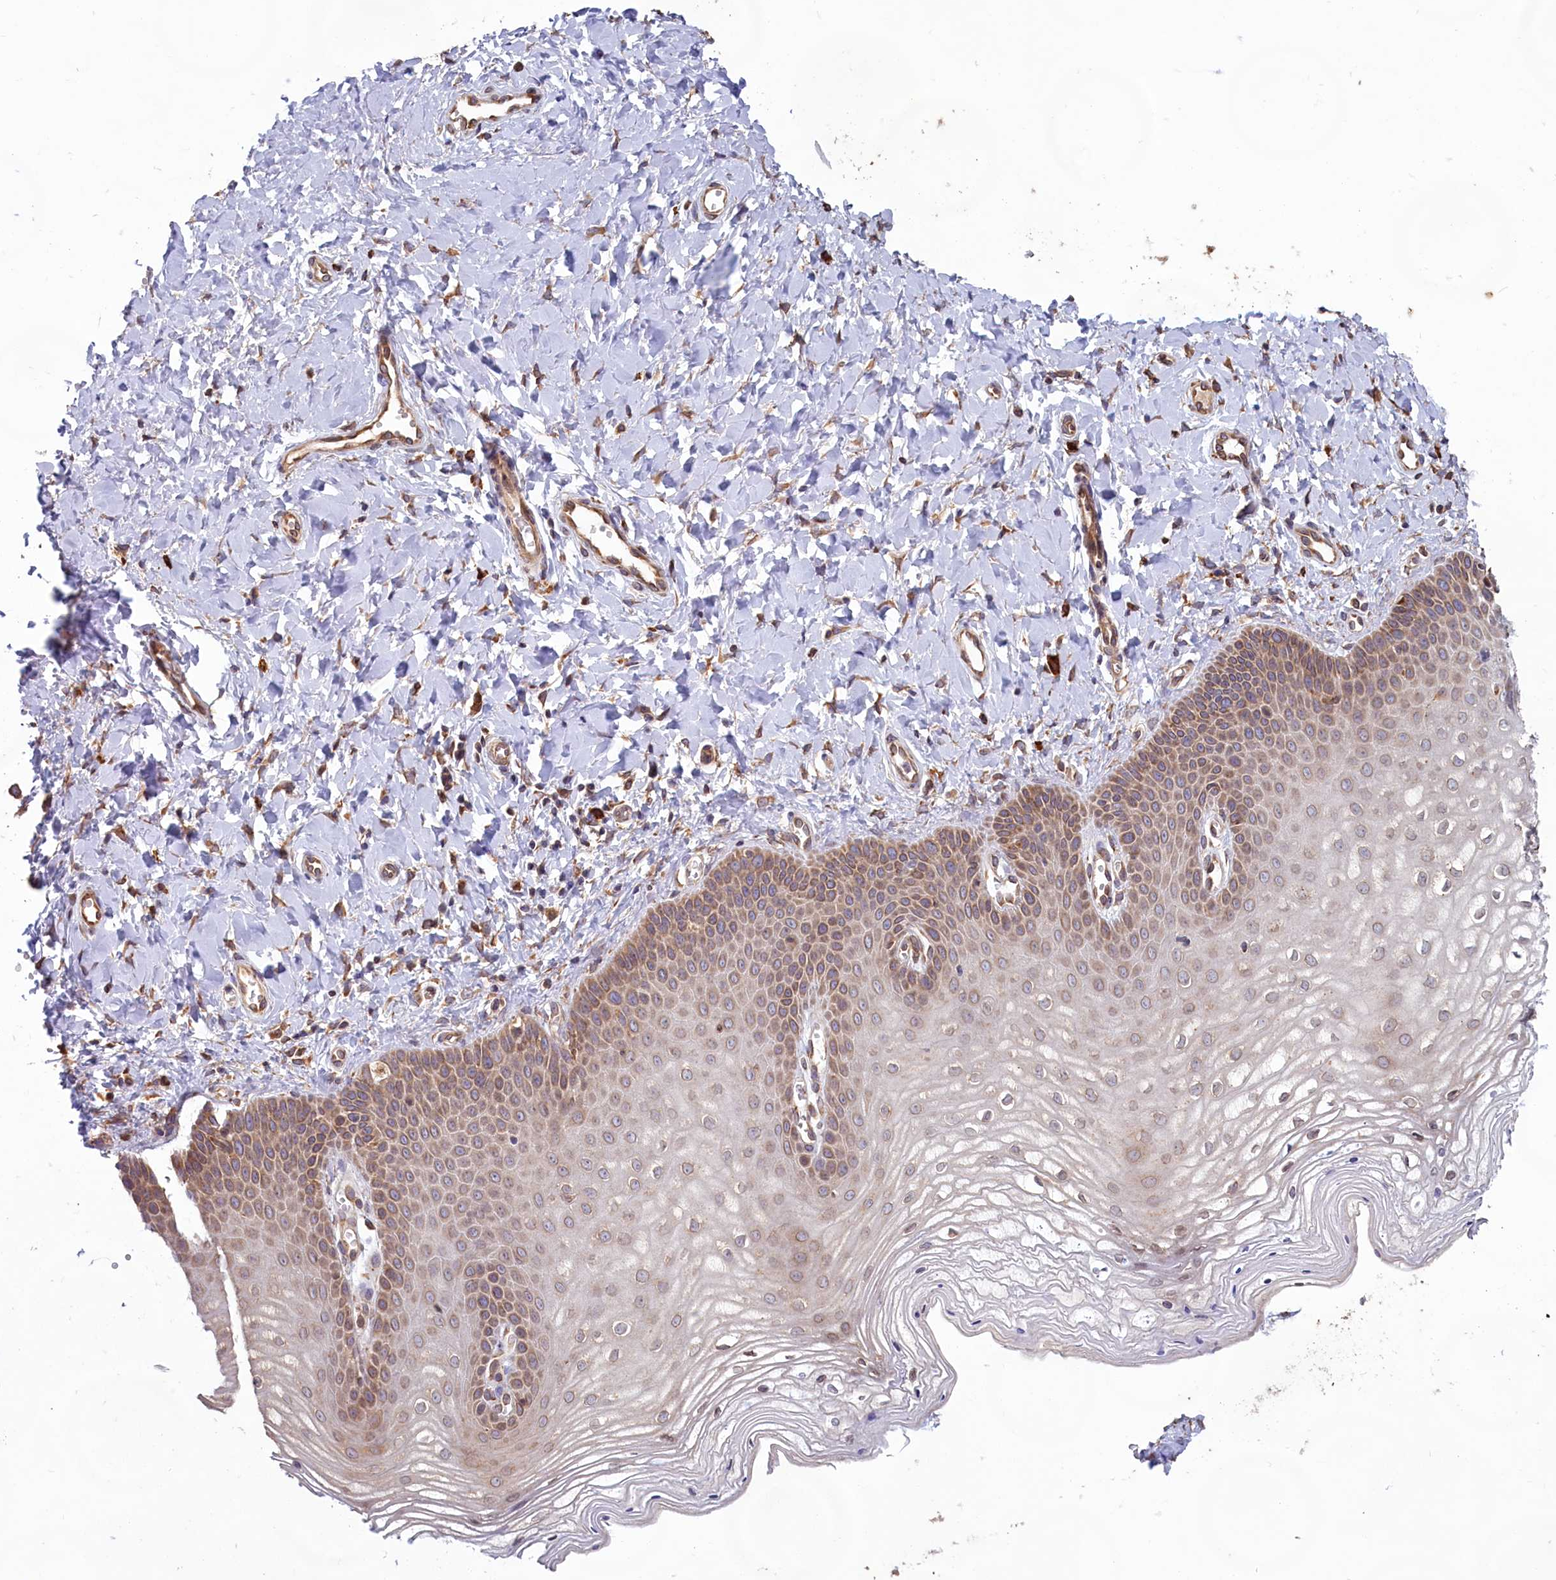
{"staining": {"intensity": "moderate", "quantity": "25%-75%", "location": "cytoplasmic/membranous"}, "tissue": "vagina", "cell_type": "Squamous epithelial cells", "image_type": "normal", "snomed": [{"axis": "morphology", "description": "Normal tissue, NOS"}, {"axis": "topography", "description": "Vagina"}, {"axis": "topography", "description": "Cervix"}], "caption": "Immunohistochemical staining of unremarkable human vagina demonstrates moderate cytoplasmic/membranous protein staining in about 25%-75% of squamous epithelial cells.", "gene": "TBC1D19", "patient": {"sex": "female", "age": 40}}